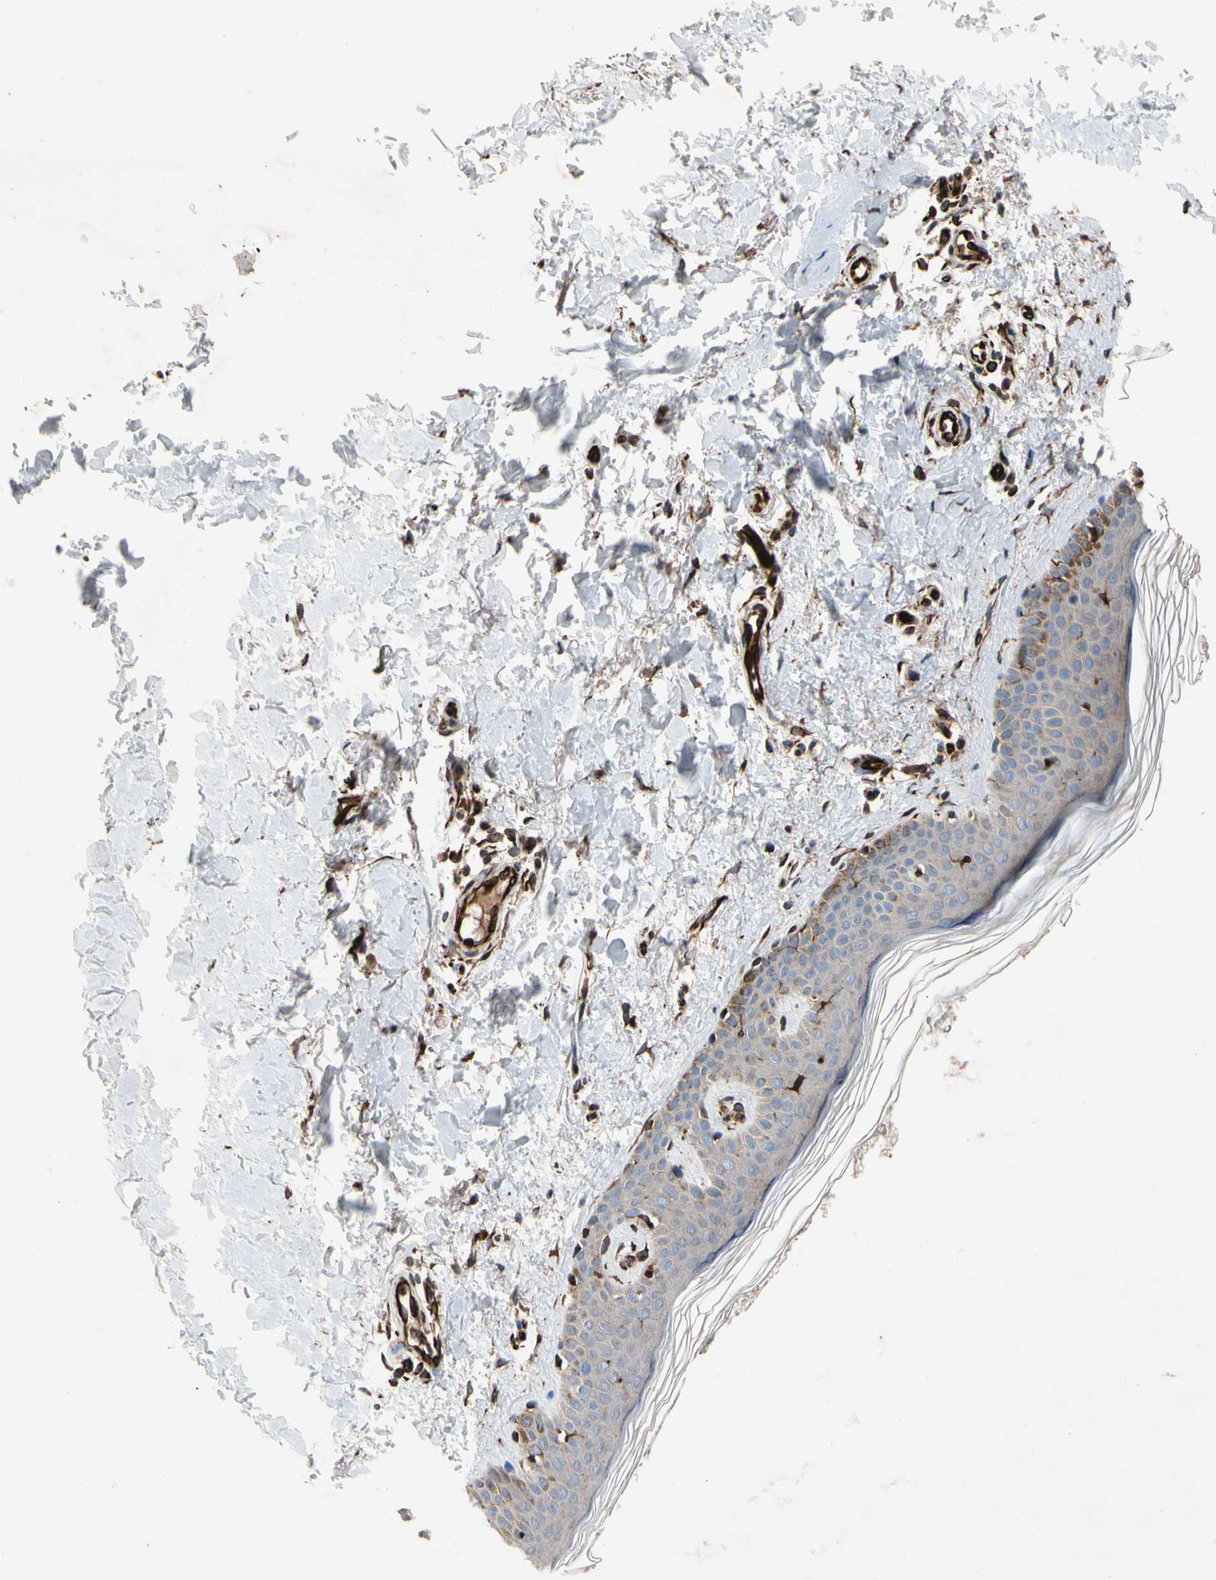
{"staining": {"intensity": "strong", "quantity": ">75%", "location": "cytoplasmic/membranous"}, "tissue": "skin", "cell_type": "Fibroblasts", "image_type": "normal", "snomed": [{"axis": "morphology", "description": "Normal tissue, NOS"}, {"axis": "topography", "description": "Skin"}], "caption": "Unremarkable skin shows strong cytoplasmic/membranous positivity in about >75% of fibroblasts, visualized by immunohistochemistry. Immunohistochemistry stains the protein of interest in brown and the nuclei are stained blue.", "gene": "FGD6", "patient": {"sex": "male", "age": 67}}